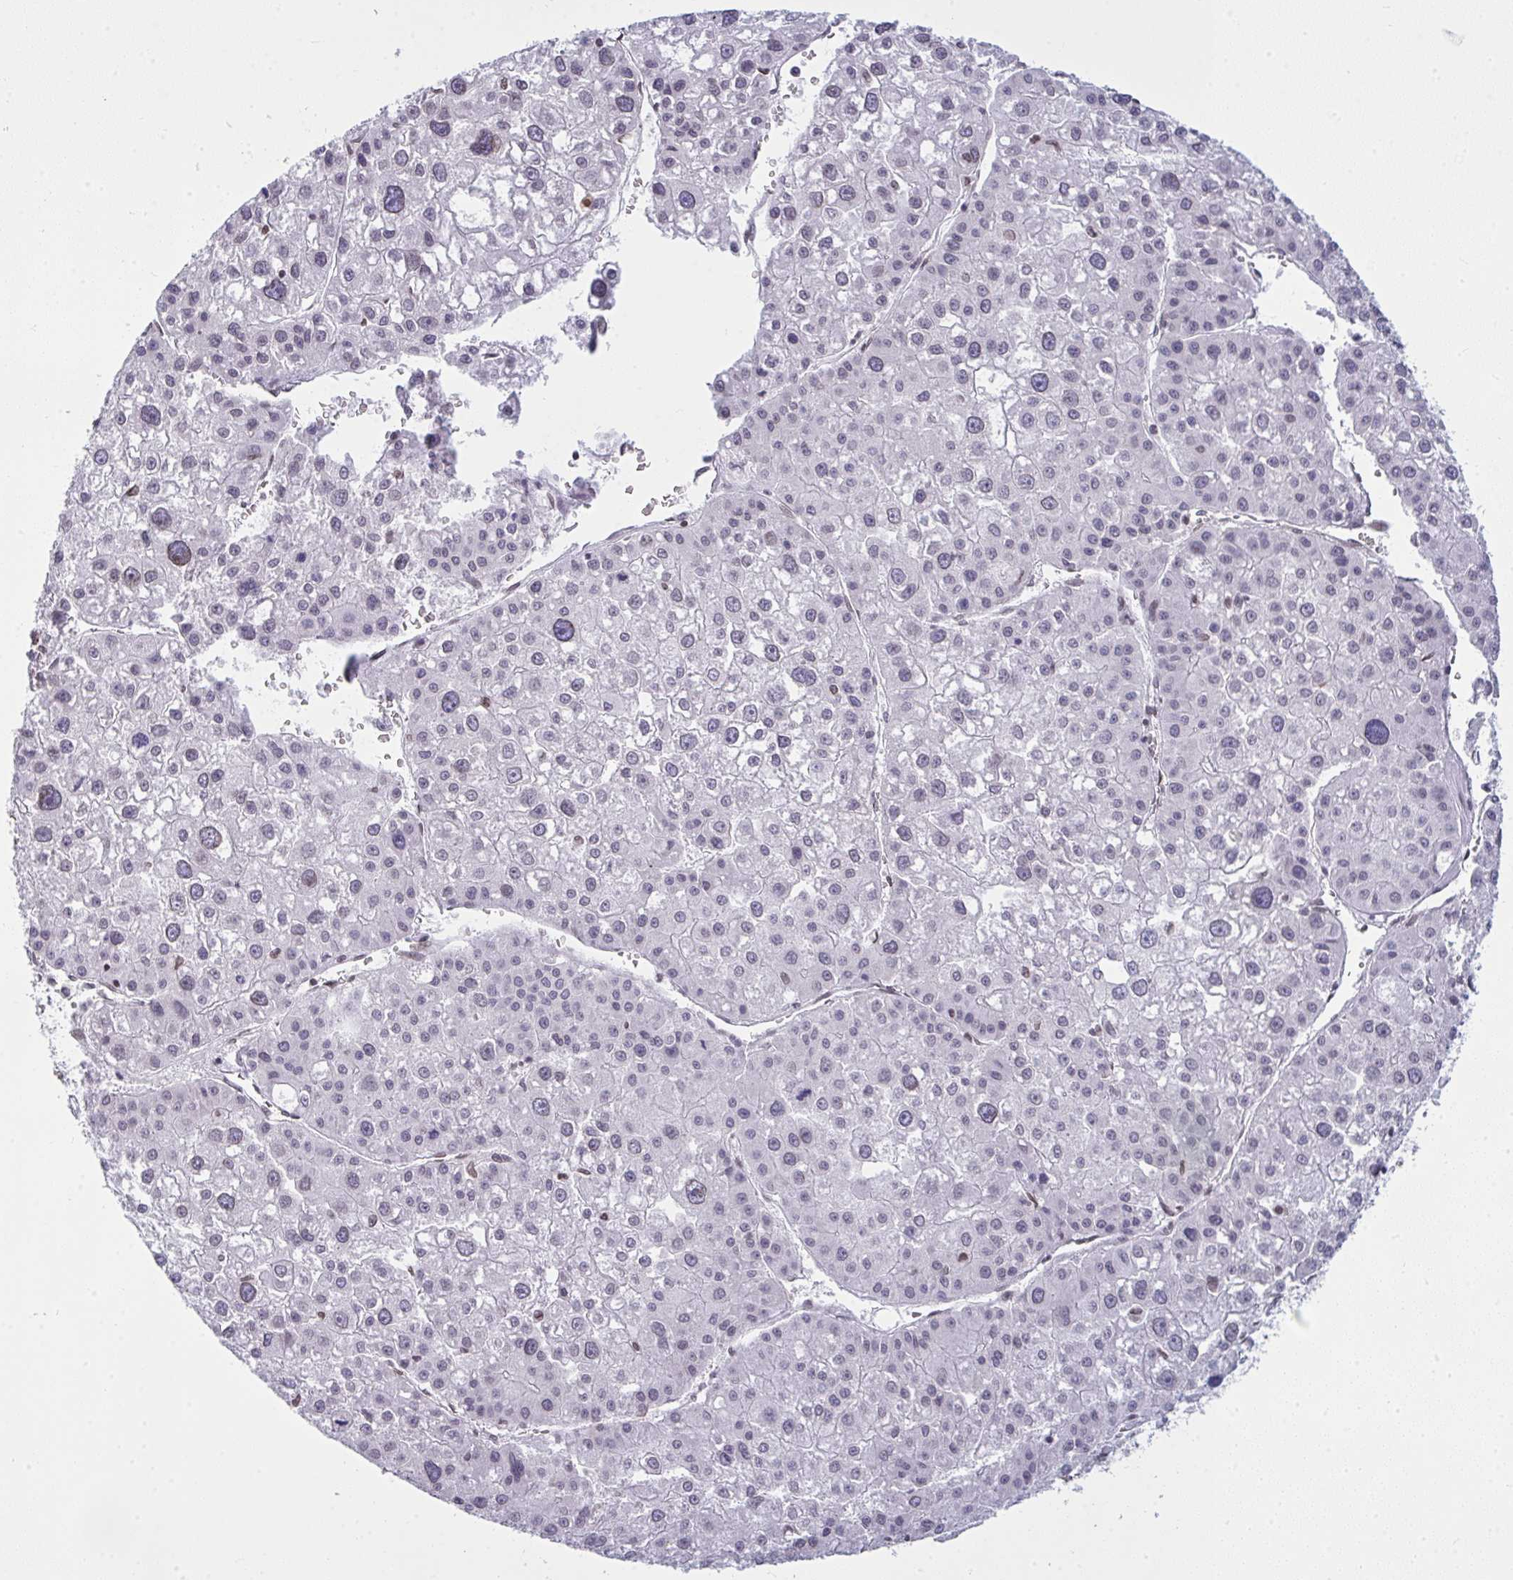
{"staining": {"intensity": "negative", "quantity": "none", "location": "none"}, "tissue": "liver cancer", "cell_type": "Tumor cells", "image_type": "cancer", "snomed": [{"axis": "morphology", "description": "Carcinoma, Hepatocellular, NOS"}, {"axis": "topography", "description": "Liver"}], "caption": "Protein analysis of liver cancer (hepatocellular carcinoma) exhibits no significant expression in tumor cells. (Stains: DAB IHC with hematoxylin counter stain, Microscopy: brightfield microscopy at high magnification).", "gene": "LMNB2", "patient": {"sex": "male", "age": 73}}